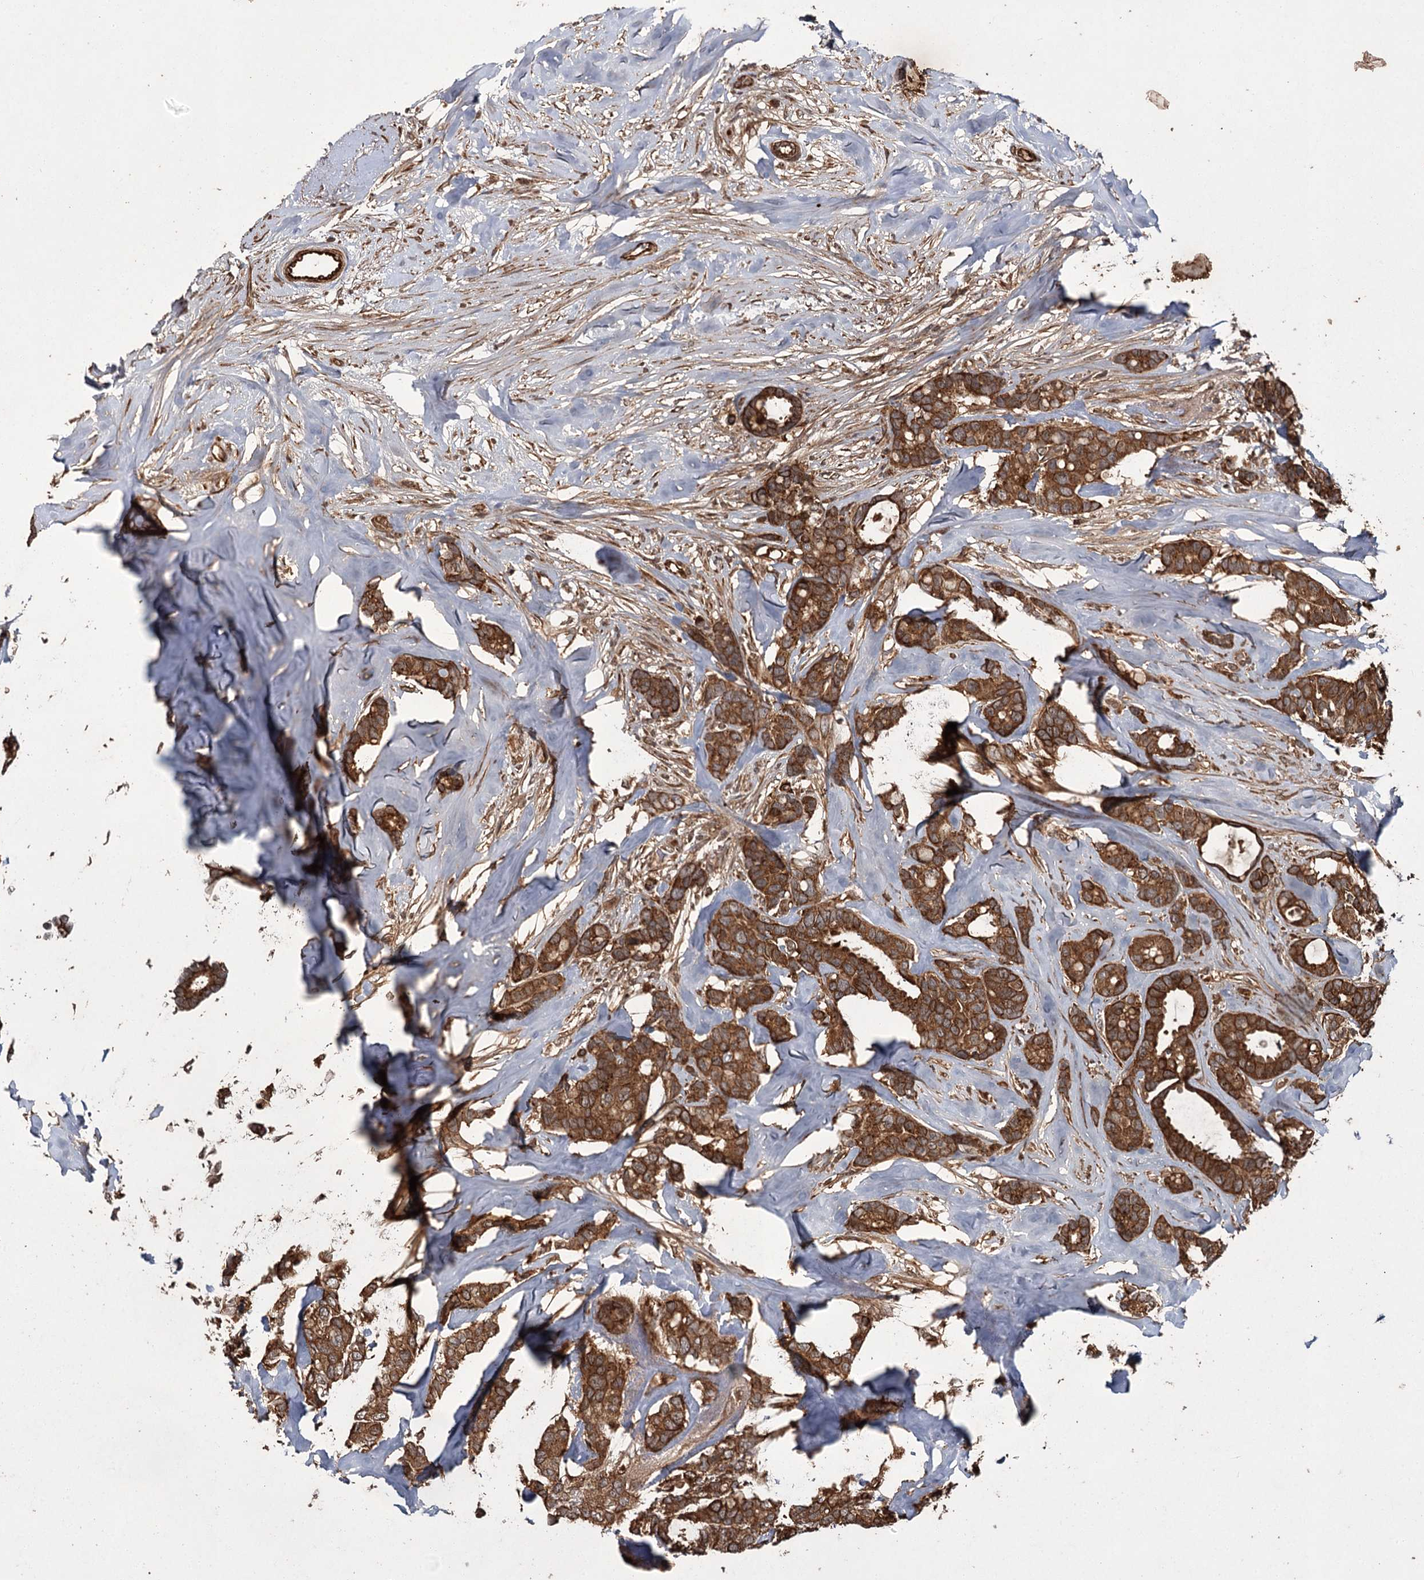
{"staining": {"intensity": "strong", "quantity": ">75%", "location": "cytoplasmic/membranous"}, "tissue": "breast cancer", "cell_type": "Tumor cells", "image_type": "cancer", "snomed": [{"axis": "morphology", "description": "Duct carcinoma"}, {"axis": "topography", "description": "Breast"}], "caption": "Infiltrating ductal carcinoma (breast) was stained to show a protein in brown. There is high levels of strong cytoplasmic/membranous expression in approximately >75% of tumor cells. (Stains: DAB in brown, nuclei in blue, Microscopy: brightfield microscopy at high magnification).", "gene": "RPAP3", "patient": {"sex": "female", "age": 87}}